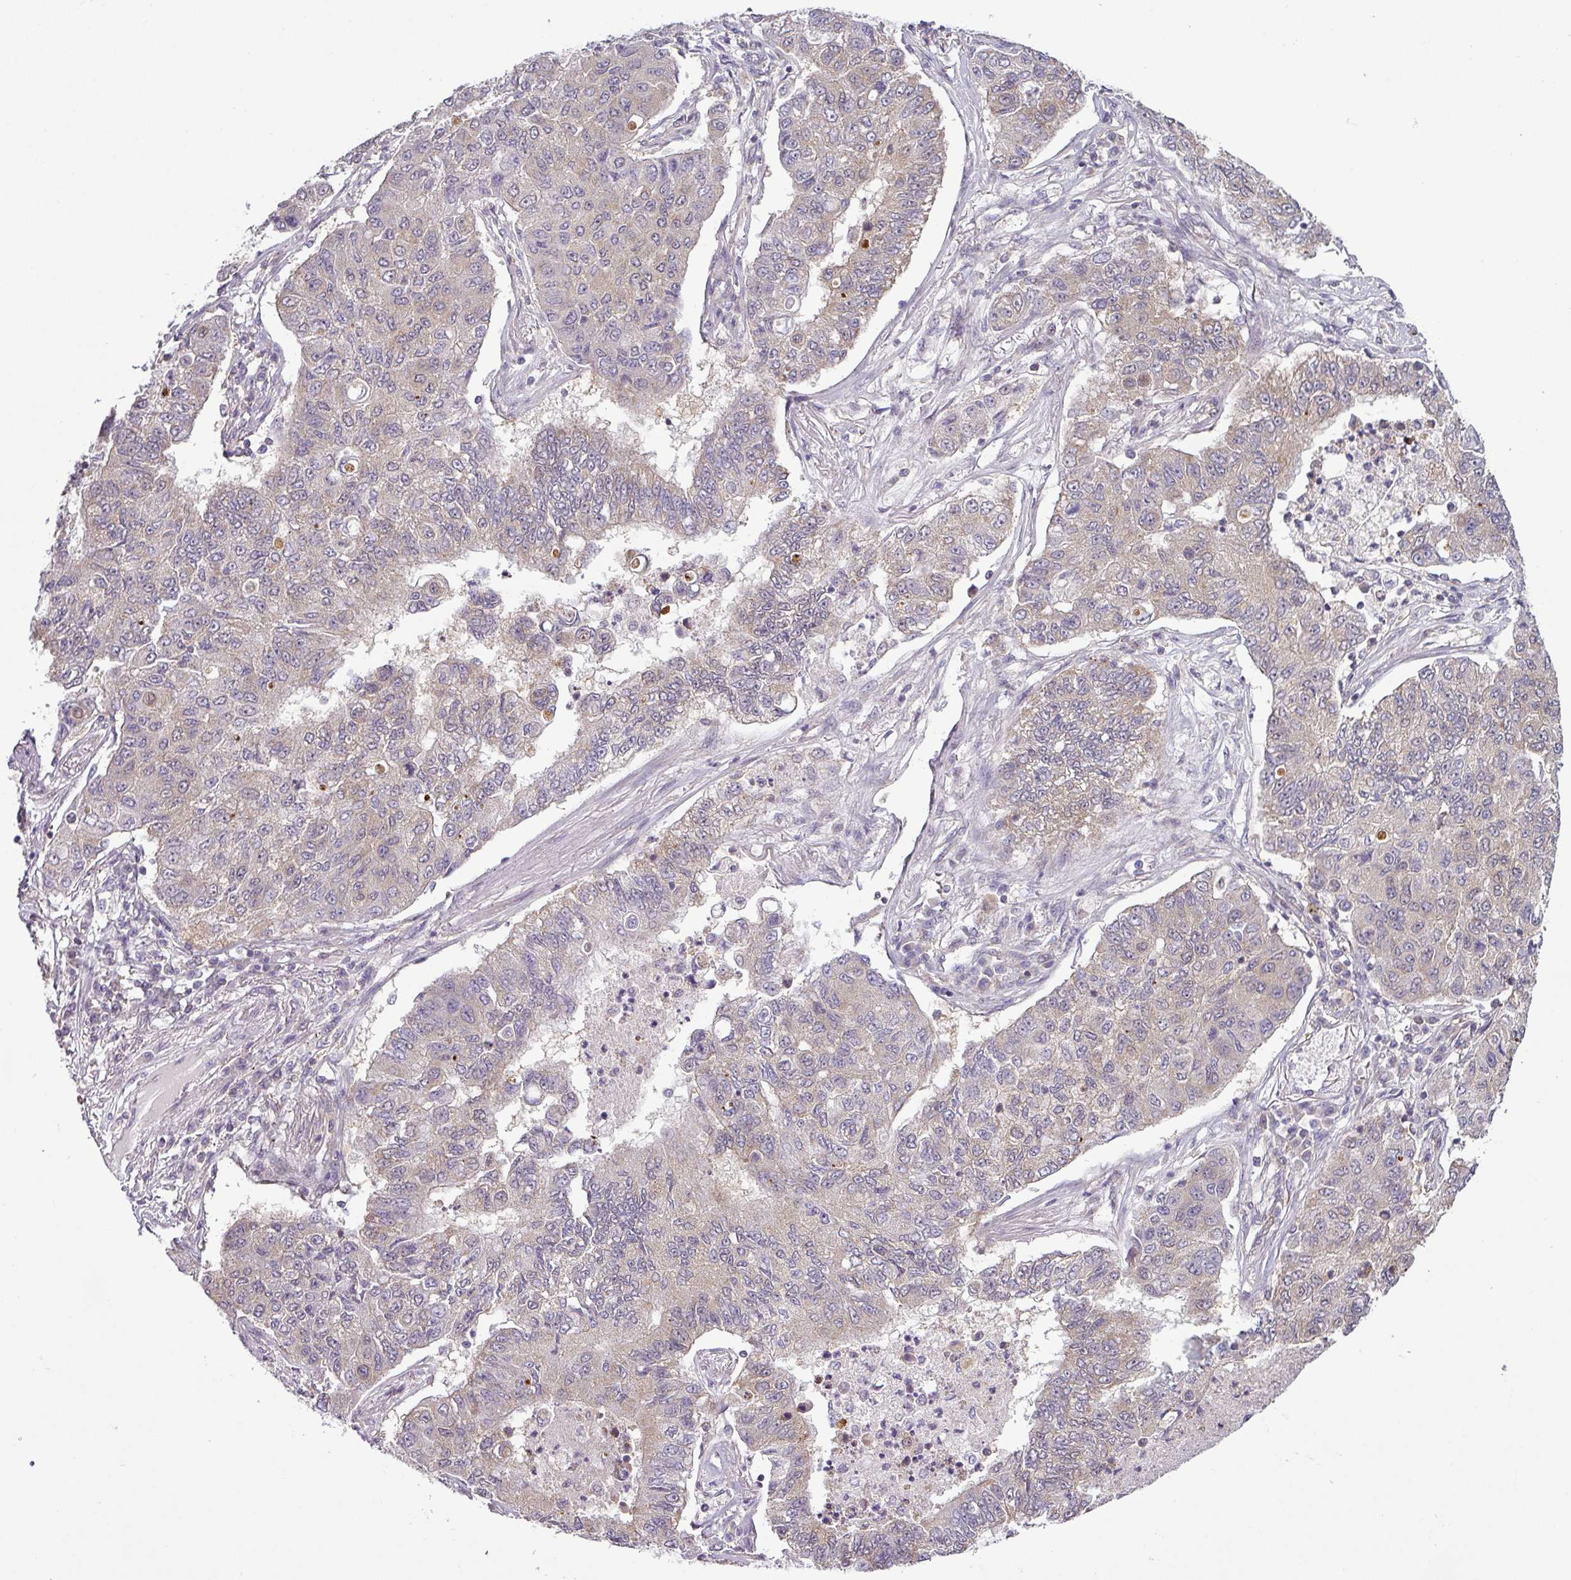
{"staining": {"intensity": "weak", "quantity": "25%-75%", "location": "cytoplasmic/membranous"}, "tissue": "lung cancer", "cell_type": "Tumor cells", "image_type": "cancer", "snomed": [{"axis": "morphology", "description": "Squamous cell carcinoma, NOS"}, {"axis": "topography", "description": "Lung"}], "caption": "This photomicrograph exhibits immunohistochemistry (IHC) staining of squamous cell carcinoma (lung), with low weak cytoplasmic/membranous positivity in about 25%-75% of tumor cells.", "gene": "DERPC", "patient": {"sex": "male", "age": 74}}